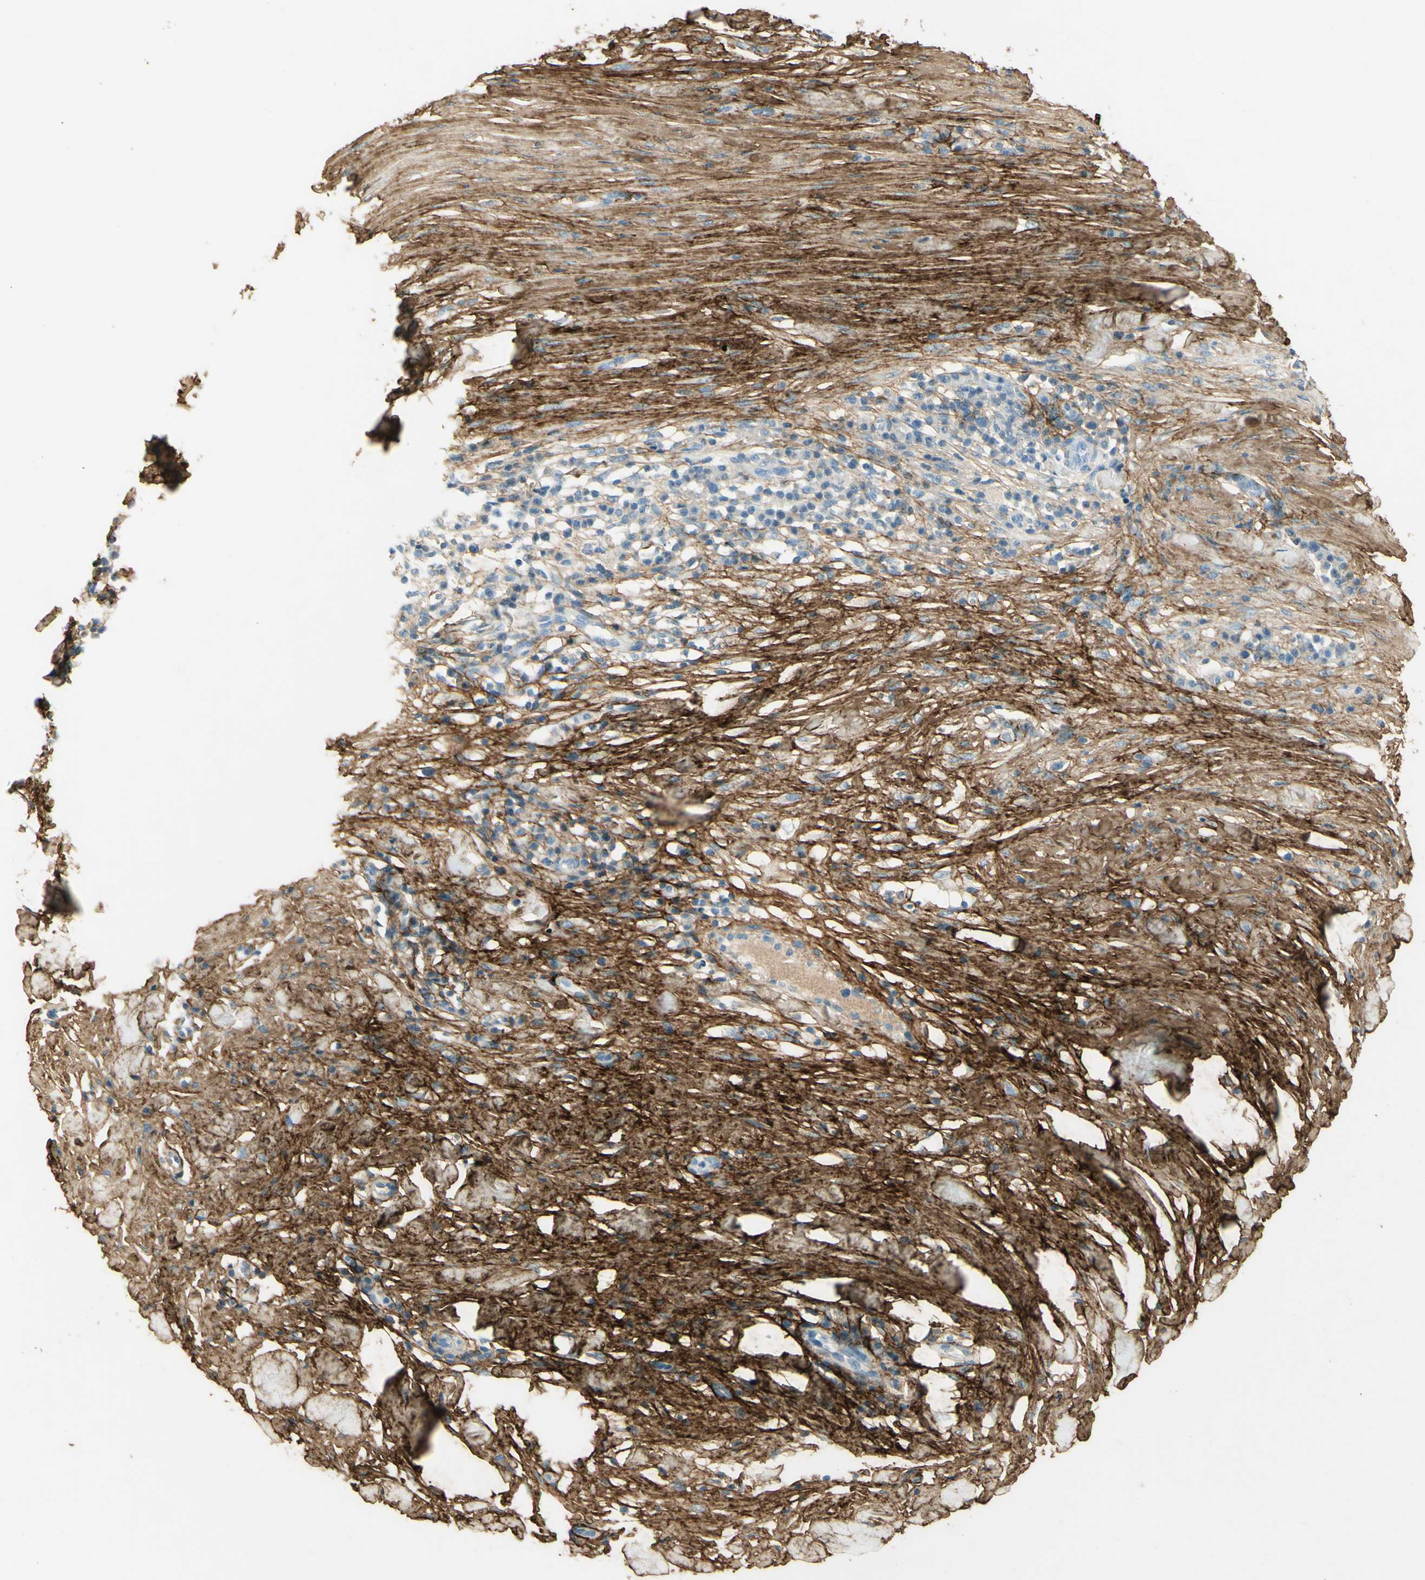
{"staining": {"intensity": "strong", "quantity": "25%-75%", "location": "cytoplasmic/membranous"}, "tissue": "skin cancer", "cell_type": "Tumor cells", "image_type": "cancer", "snomed": [{"axis": "morphology", "description": "Squamous cell carcinoma, NOS"}, {"axis": "topography", "description": "Skin"}], "caption": "Skin cancer (squamous cell carcinoma) was stained to show a protein in brown. There is high levels of strong cytoplasmic/membranous expression in about 25%-75% of tumor cells.", "gene": "TNN", "patient": {"sex": "male", "age": 24}}